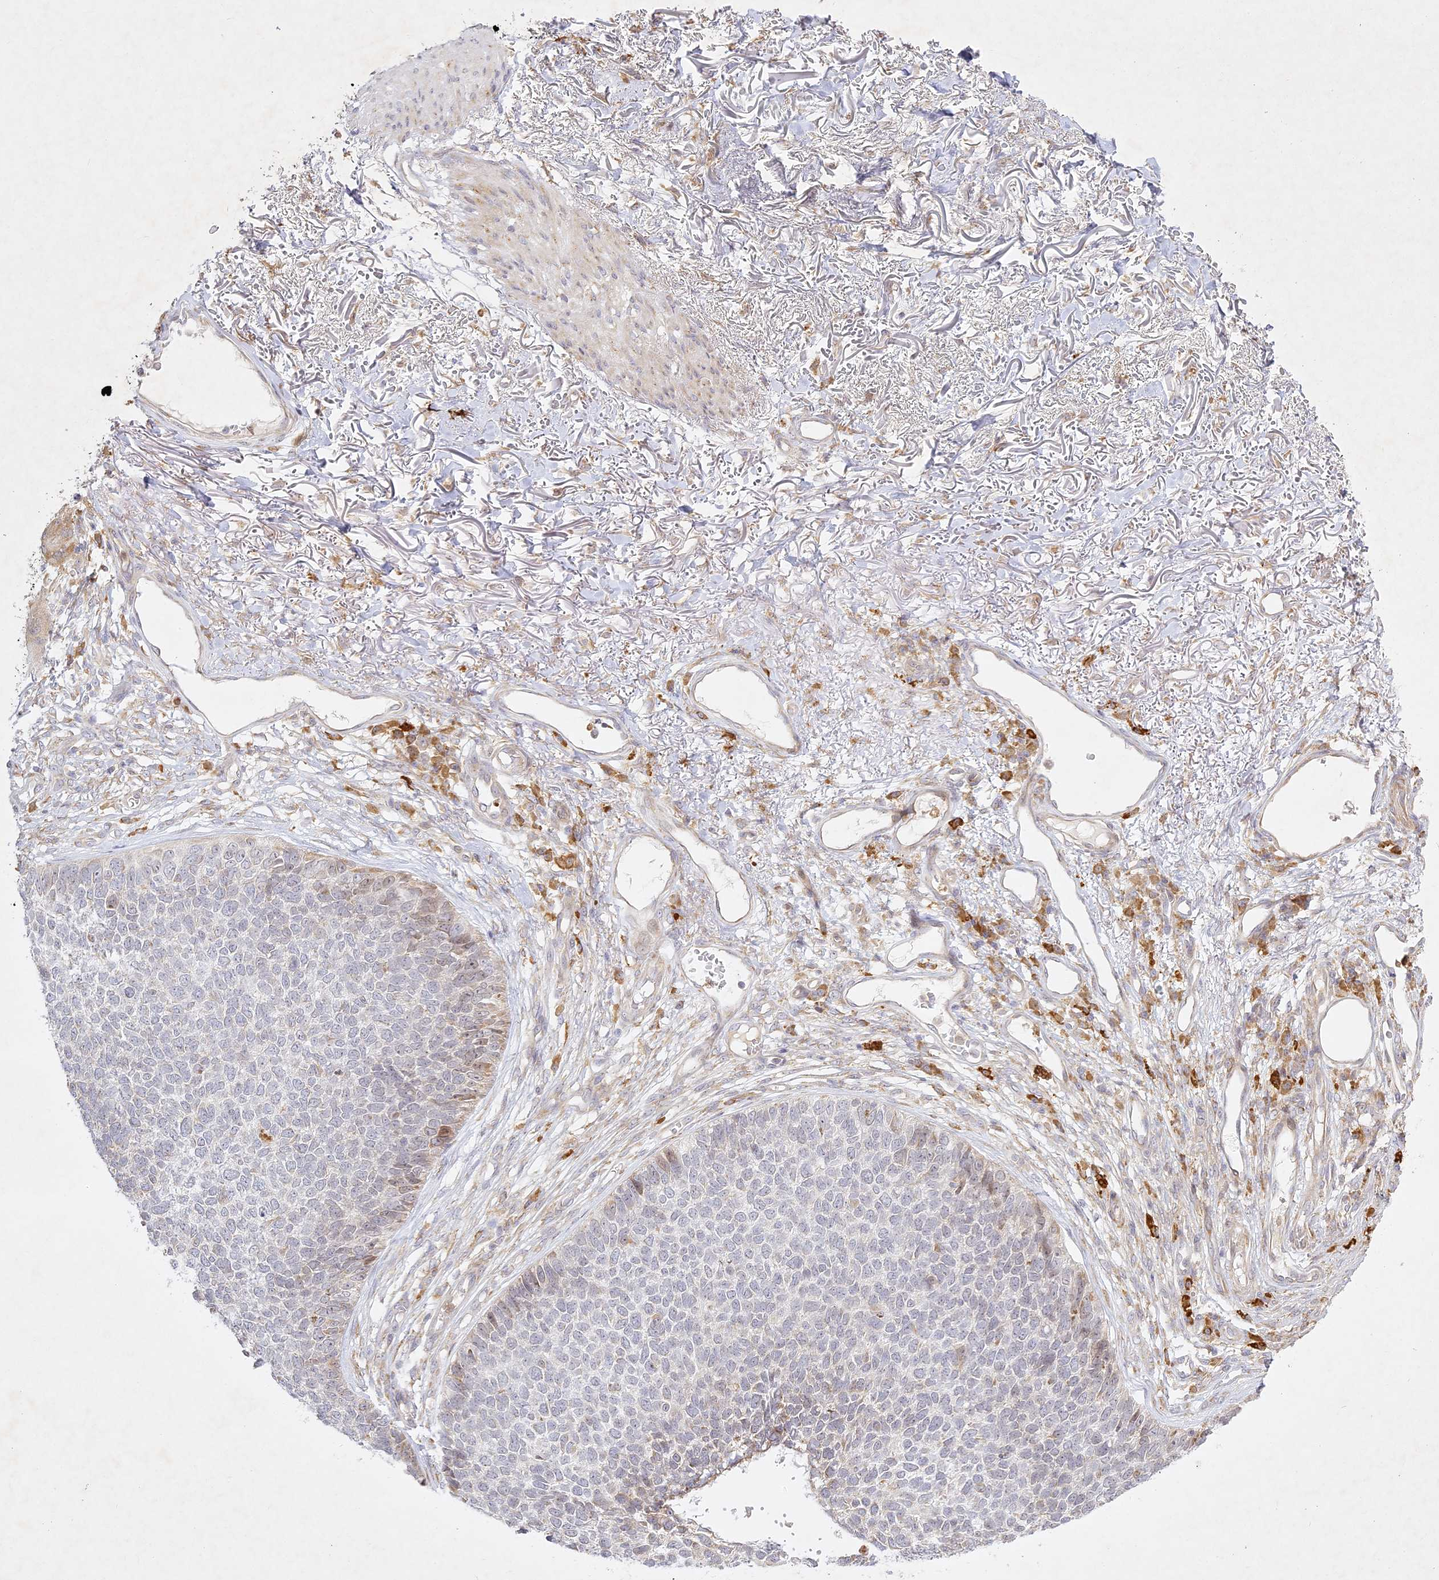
{"staining": {"intensity": "weak", "quantity": "<25%", "location": "cytoplasmic/membranous"}, "tissue": "skin cancer", "cell_type": "Tumor cells", "image_type": "cancer", "snomed": [{"axis": "morphology", "description": "Basal cell carcinoma"}, {"axis": "topography", "description": "Skin"}], "caption": "Tumor cells show no significant positivity in basal cell carcinoma (skin).", "gene": "SLC30A5", "patient": {"sex": "female", "age": 84}}